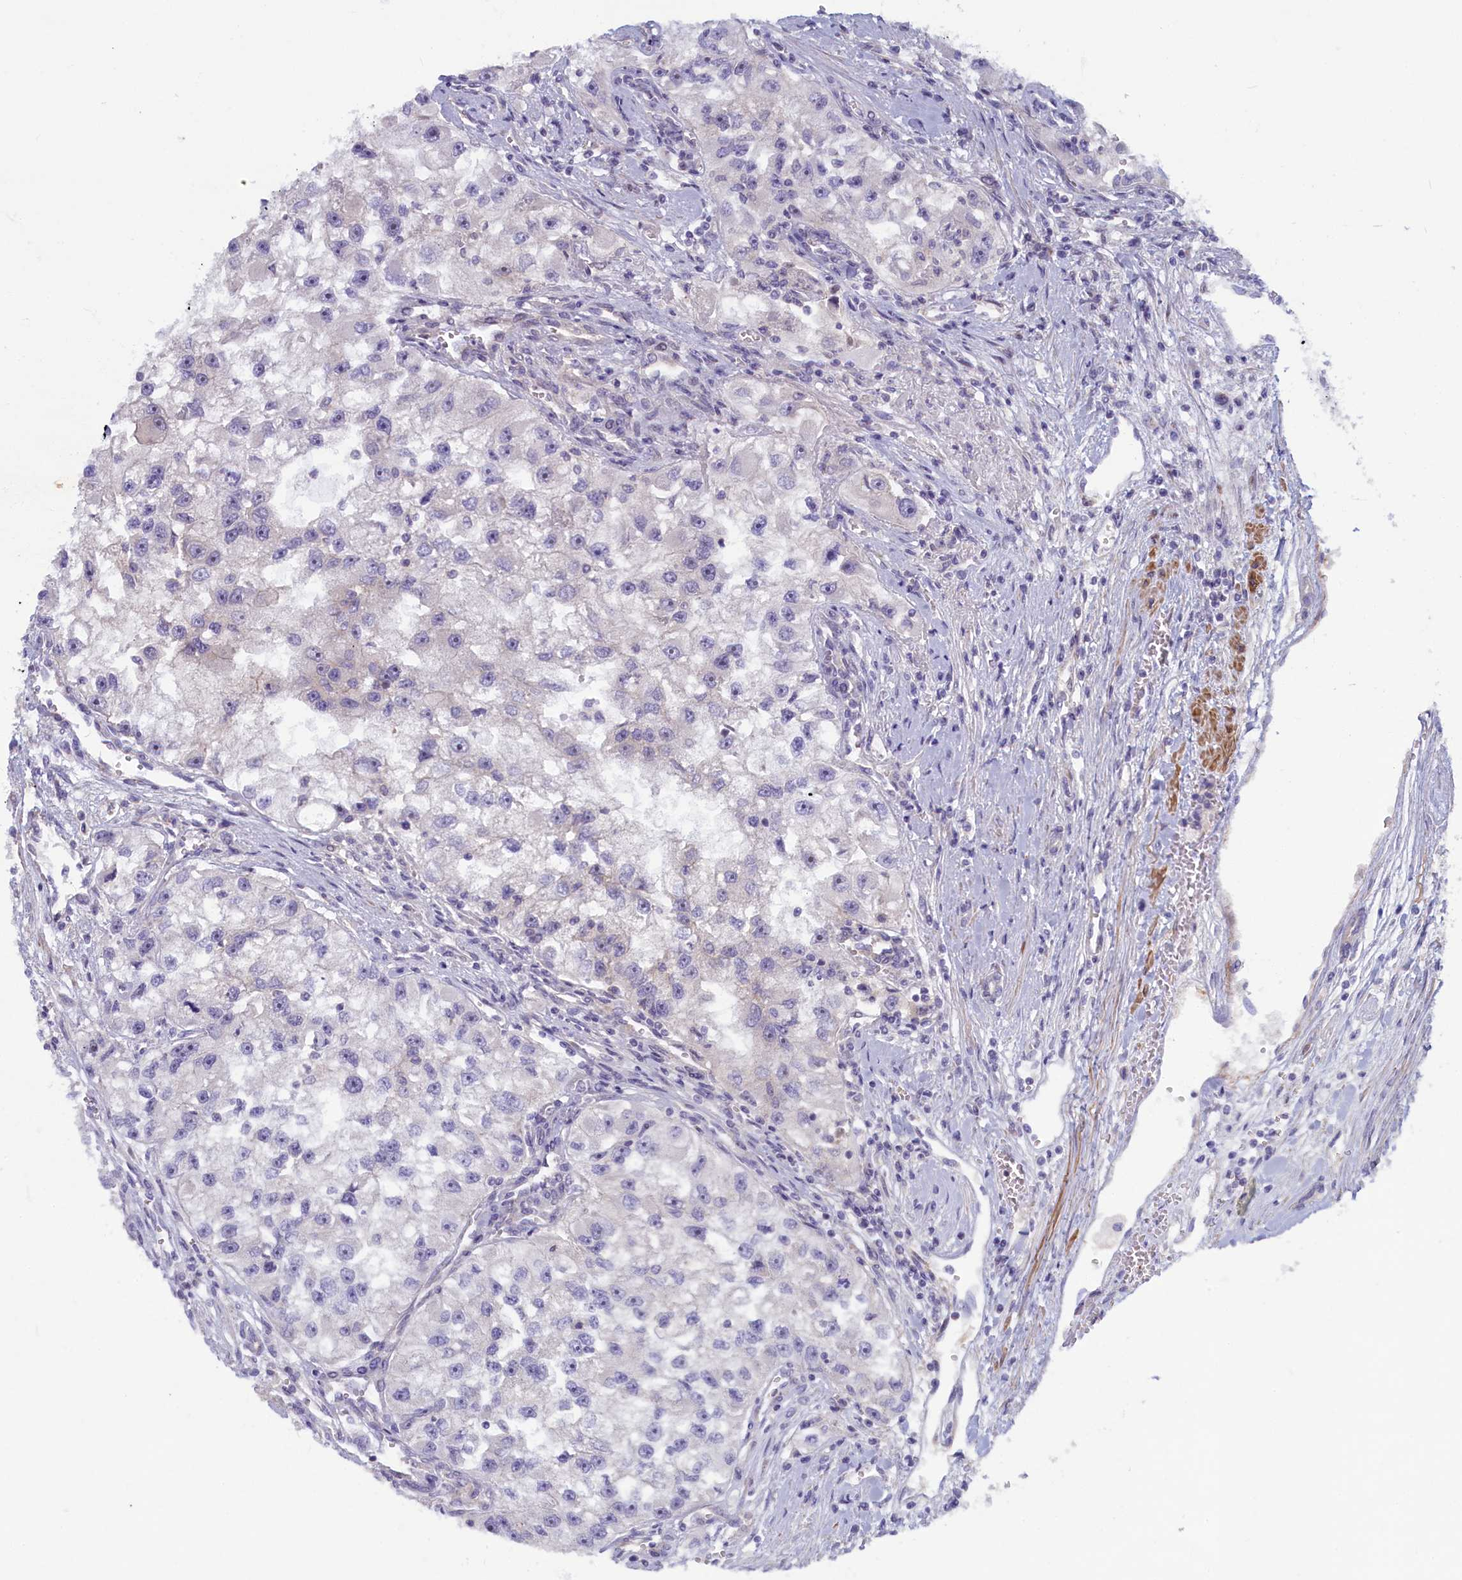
{"staining": {"intensity": "negative", "quantity": "none", "location": "none"}, "tissue": "renal cancer", "cell_type": "Tumor cells", "image_type": "cancer", "snomed": [{"axis": "morphology", "description": "Adenocarcinoma, NOS"}, {"axis": "topography", "description": "Kidney"}], "caption": "This is an immunohistochemistry (IHC) image of adenocarcinoma (renal). There is no staining in tumor cells.", "gene": "TRPM4", "patient": {"sex": "male", "age": 63}}